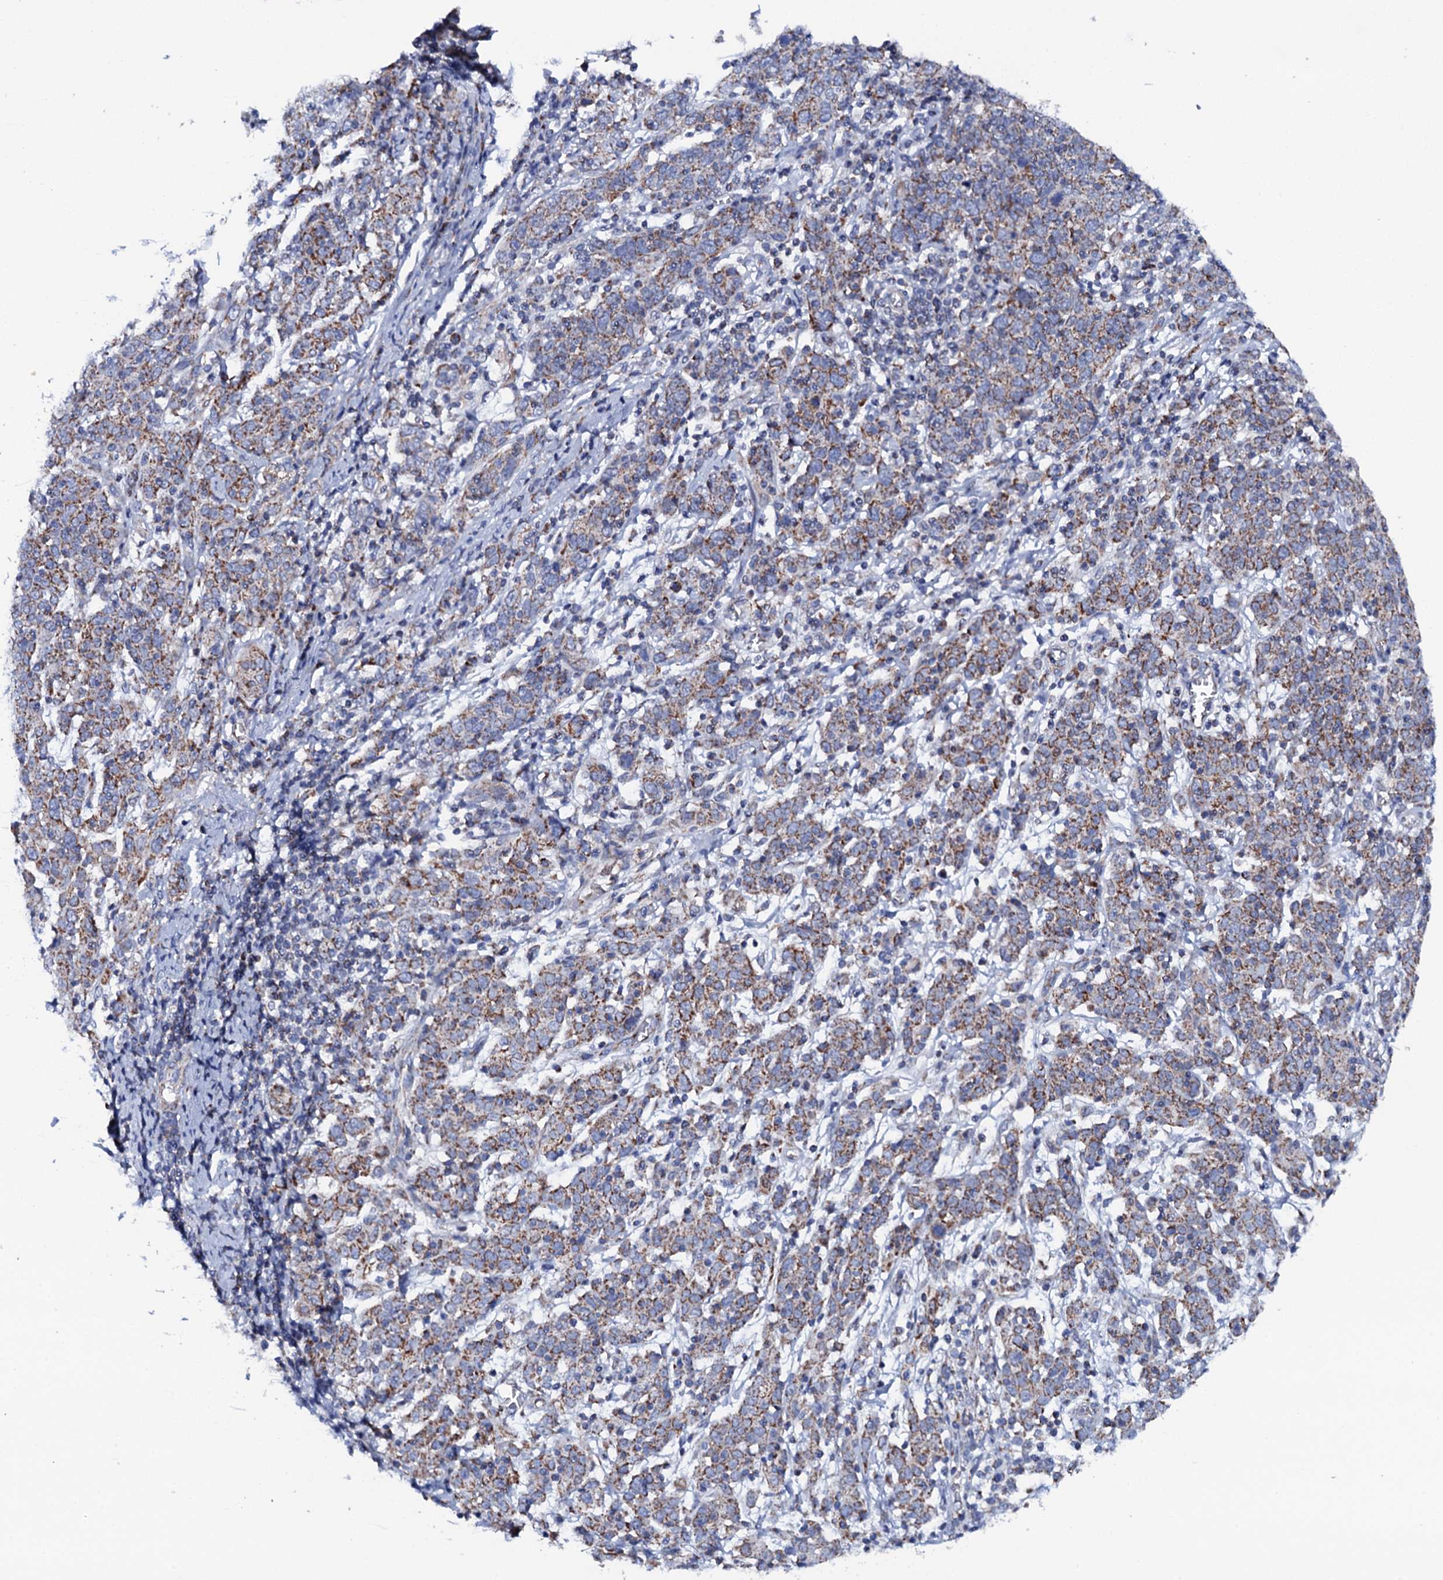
{"staining": {"intensity": "weak", "quantity": ">75%", "location": "cytoplasmic/membranous"}, "tissue": "cervical cancer", "cell_type": "Tumor cells", "image_type": "cancer", "snomed": [{"axis": "morphology", "description": "Squamous cell carcinoma, NOS"}, {"axis": "topography", "description": "Cervix"}], "caption": "This is a photomicrograph of immunohistochemistry (IHC) staining of cervical cancer (squamous cell carcinoma), which shows weak staining in the cytoplasmic/membranous of tumor cells.", "gene": "PTCD3", "patient": {"sex": "female", "age": 67}}